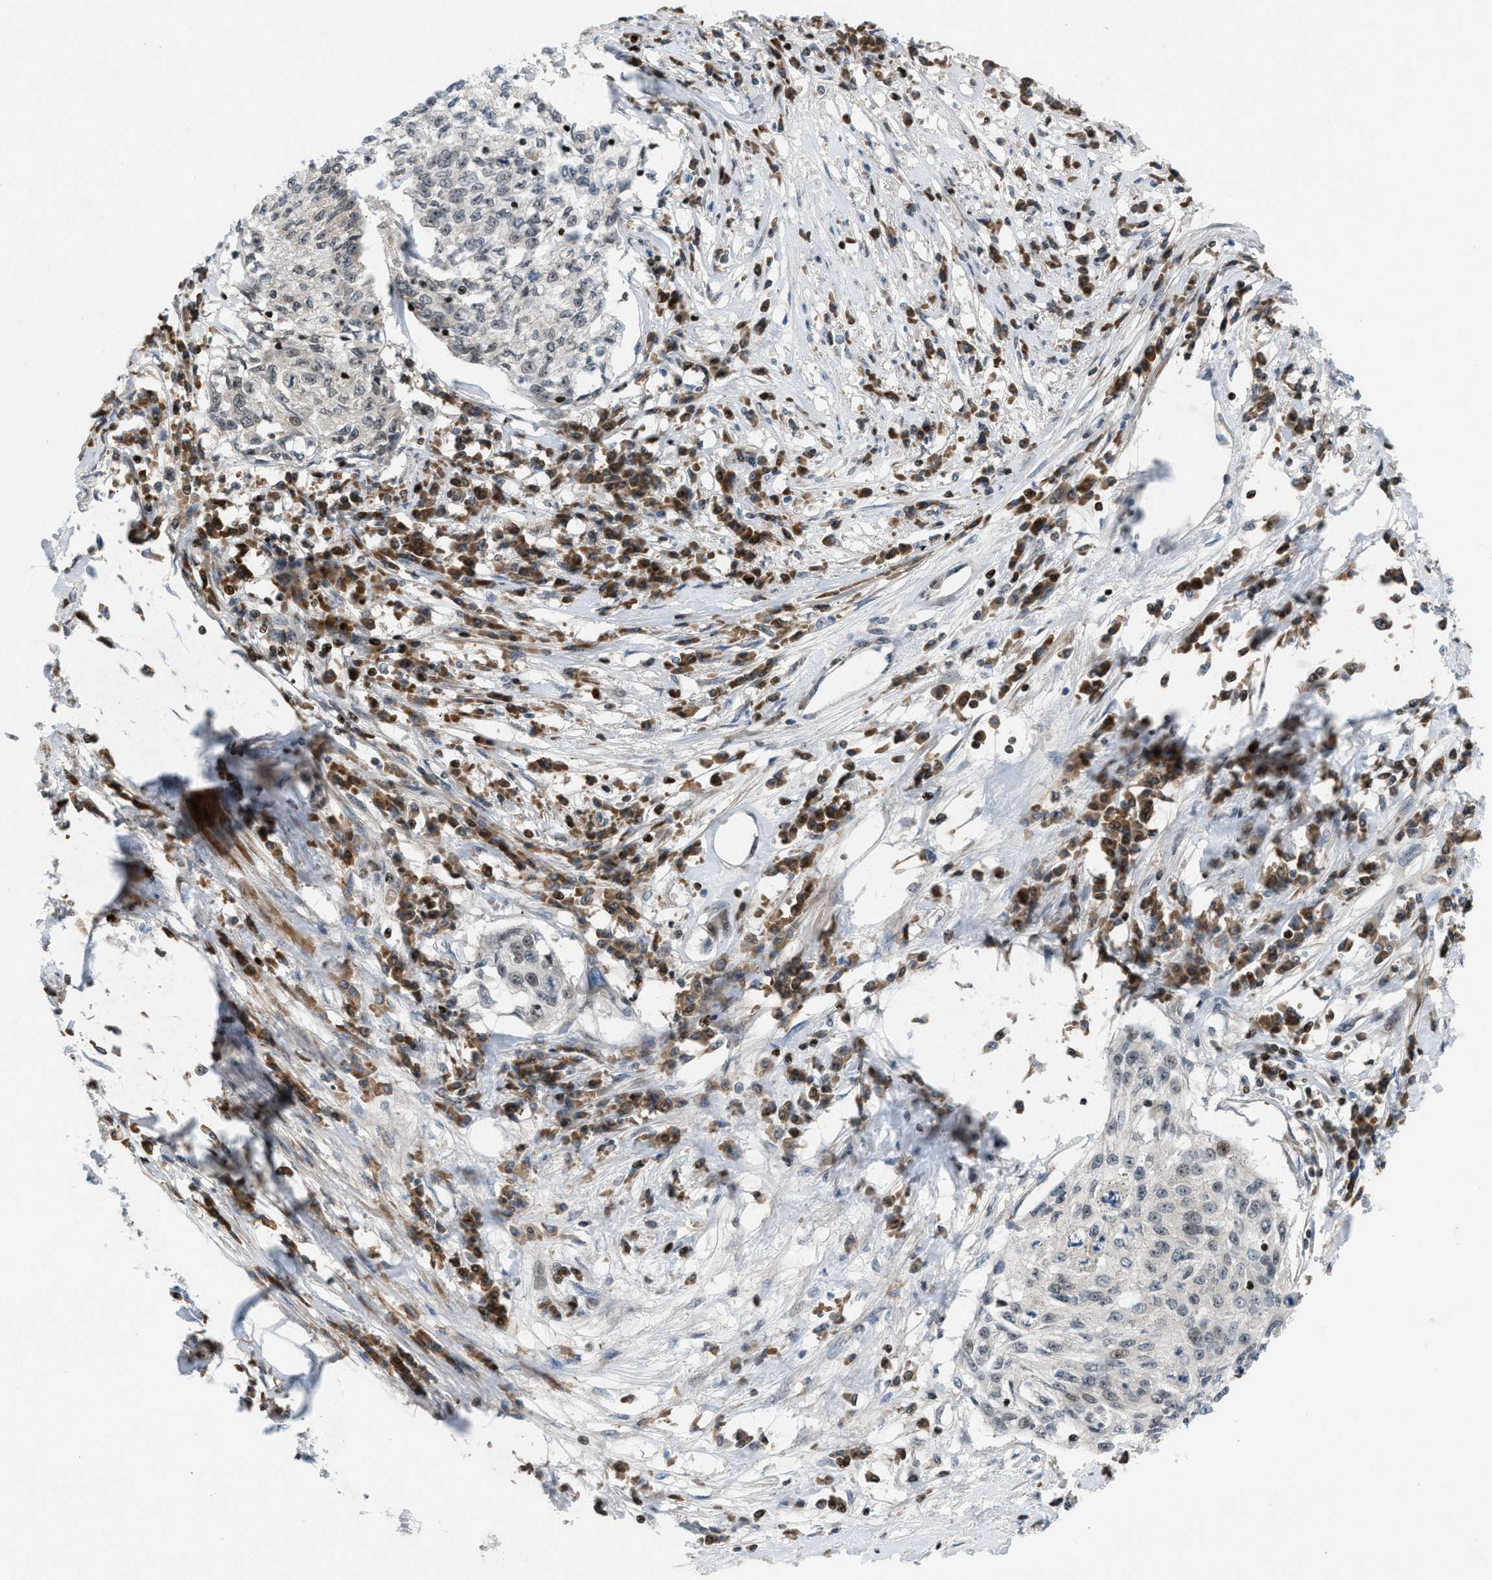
{"staining": {"intensity": "negative", "quantity": "none", "location": "none"}, "tissue": "cervical cancer", "cell_type": "Tumor cells", "image_type": "cancer", "snomed": [{"axis": "morphology", "description": "Squamous cell carcinoma, NOS"}, {"axis": "topography", "description": "Cervix"}], "caption": "Cervical squamous cell carcinoma was stained to show a protein in brown. There is no significant positivity in tumor cells.", "gene": "ZNF276", "patient": {"sex": "female", "age": 57}}